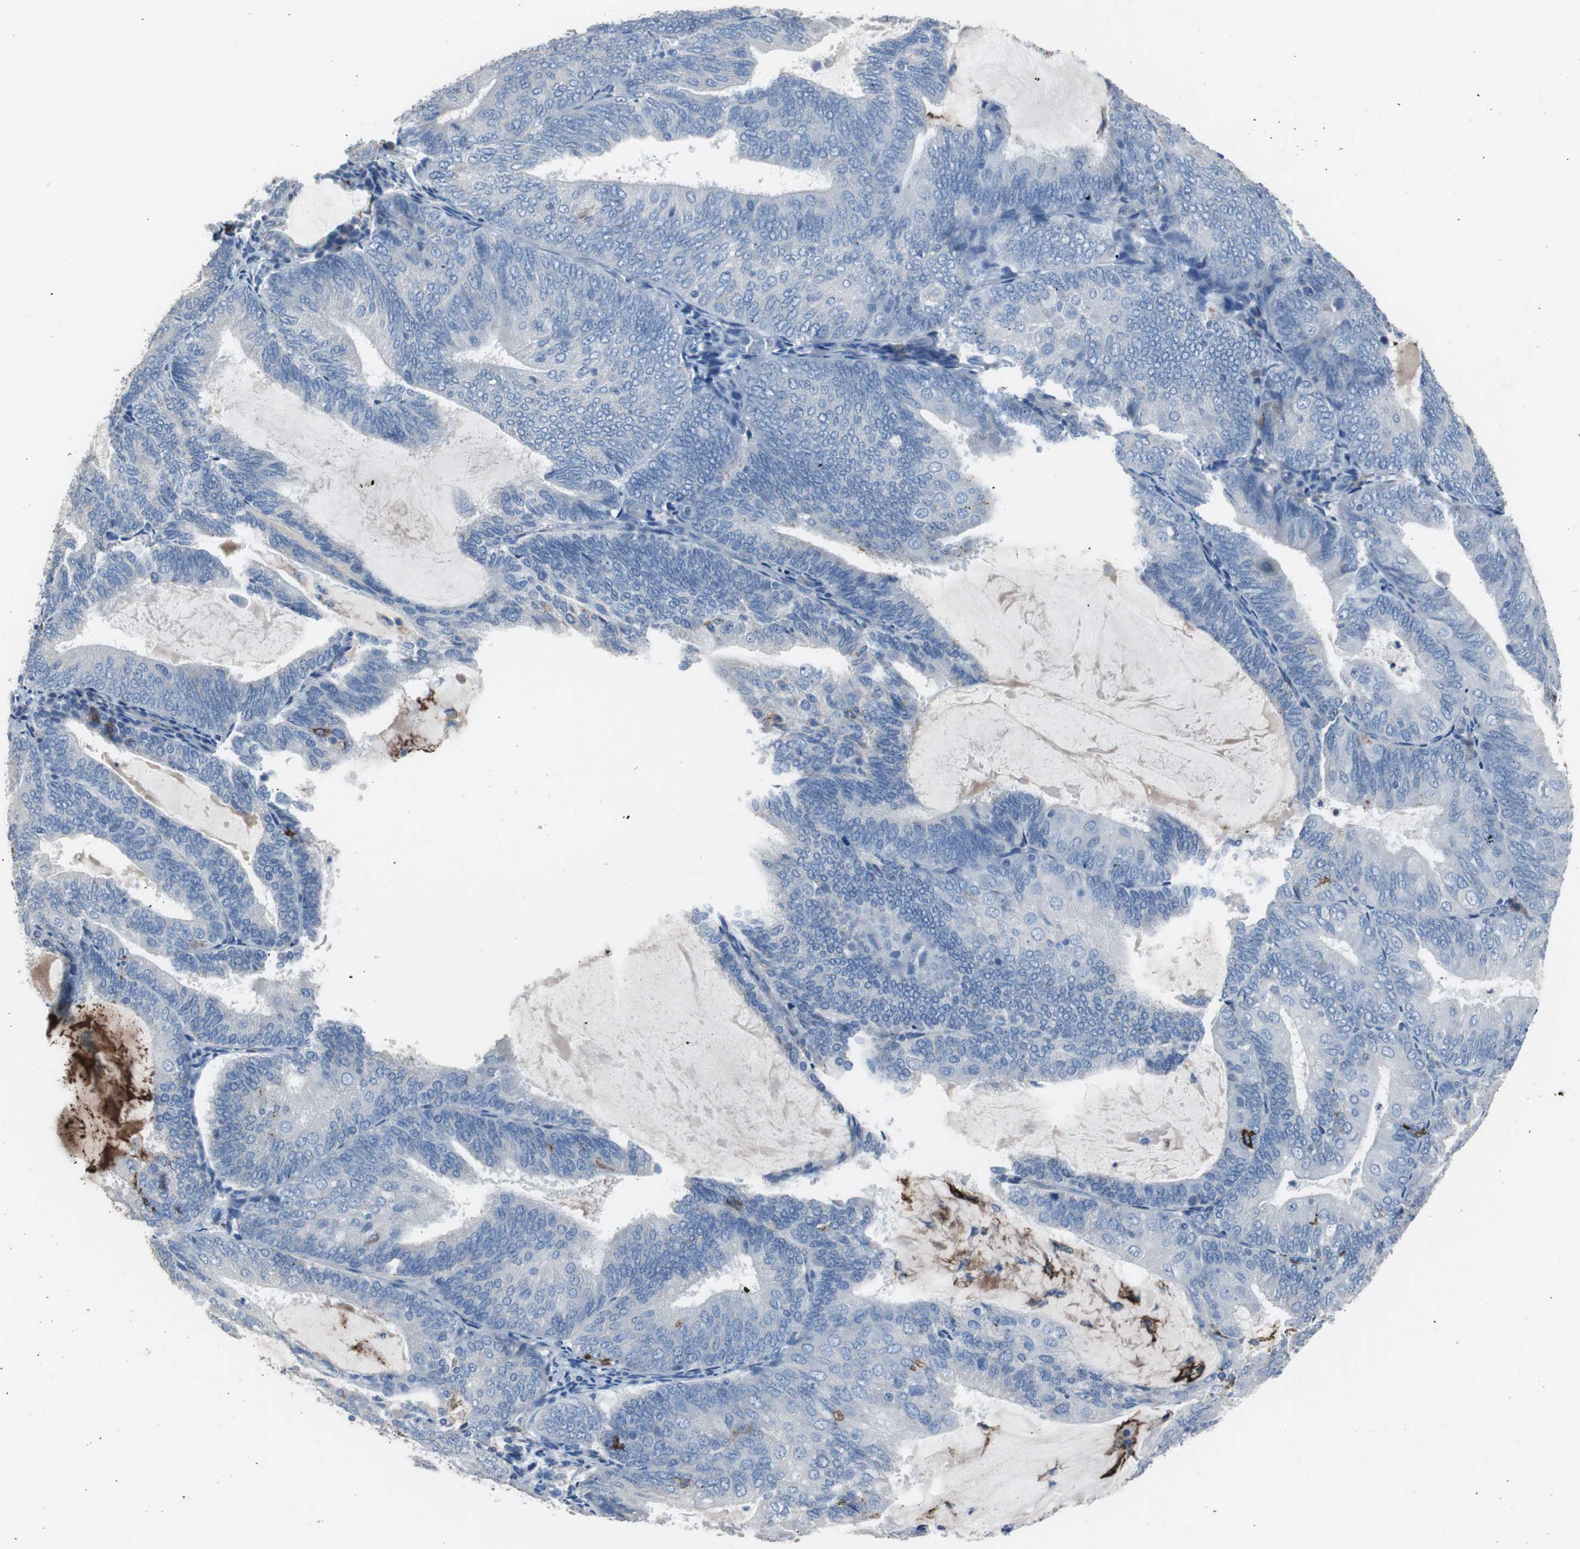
{"staining": {"intensity": "negative", "quantity": "none", "location": "none"}, "tissue": "endometrial cancer", "cell_type": "Tumor cells", "image_type": "cancer", "snomed": [{"axis": "morphology", "description": "Adenocarcinoma, NOS"}, {"axis": "topography", "description": "Endometrium"}], "caption": "Tumor cells show no significant staining in adenocarcinoma (endometrial).", "gene": "FCGR2B", "patient": {"sex": "female", "age": 81}}